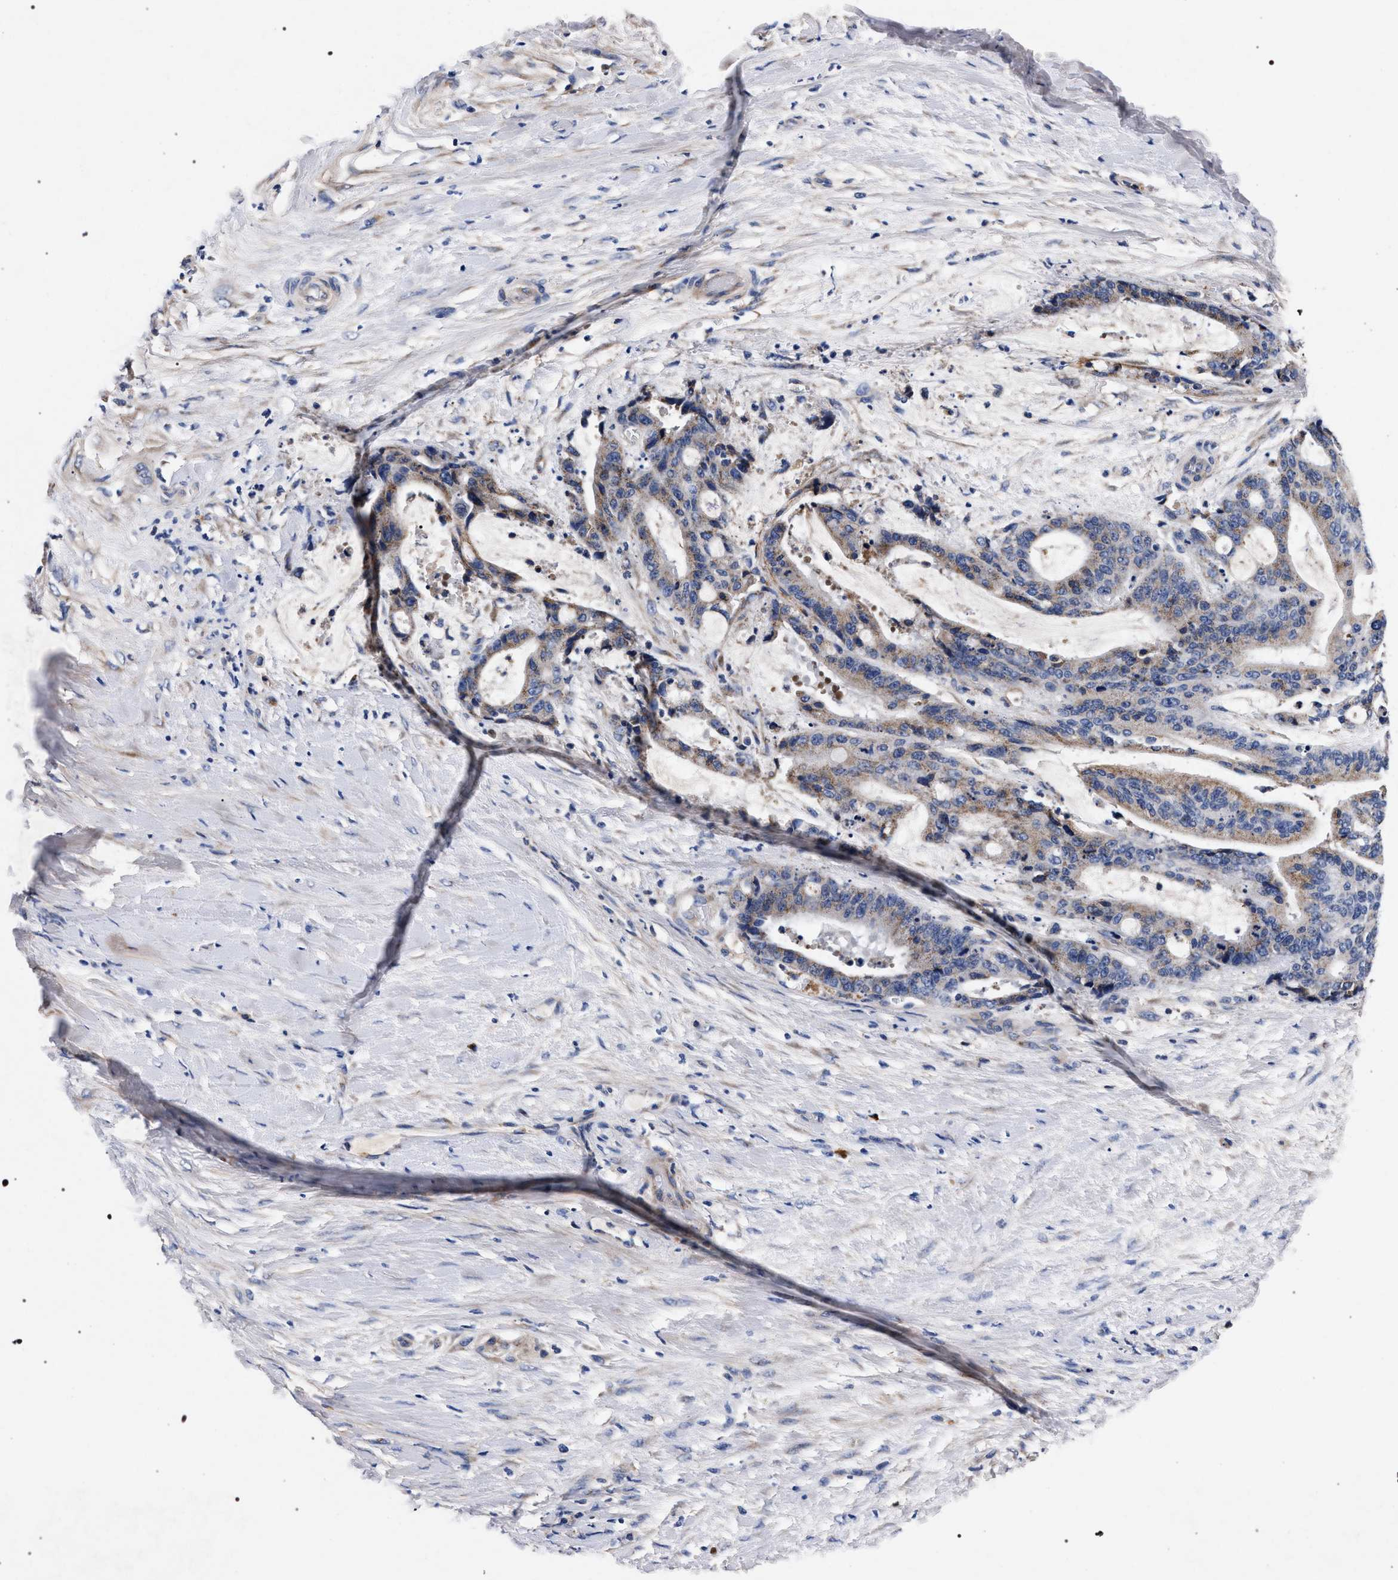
{"staining": {"intensity": "moderate", "quantity": "25%-75%", "location": "cytoplasmic/membranous"}, "tissue": "liver cancer", "cell_type": "Tumor cells", "image_type": "cancer", "snomed": [{"axis": "morphology", "description": "Normal tissue, NOS"}, {"axis": "morphology", "description": "Cholangiocarcinoma"}, {"axis": "topography", "description": "Liver"}, {"axis": "topography", "description": "Peripheral nerve tissue"}], "caption": "A brown stain labels moderate cytoplasmic/membranous positivity of a protein in liver cholangiocarcinoma tumor cells.", "gene": "ACOX1", "patient": {"sex": "female", "age": 73}}